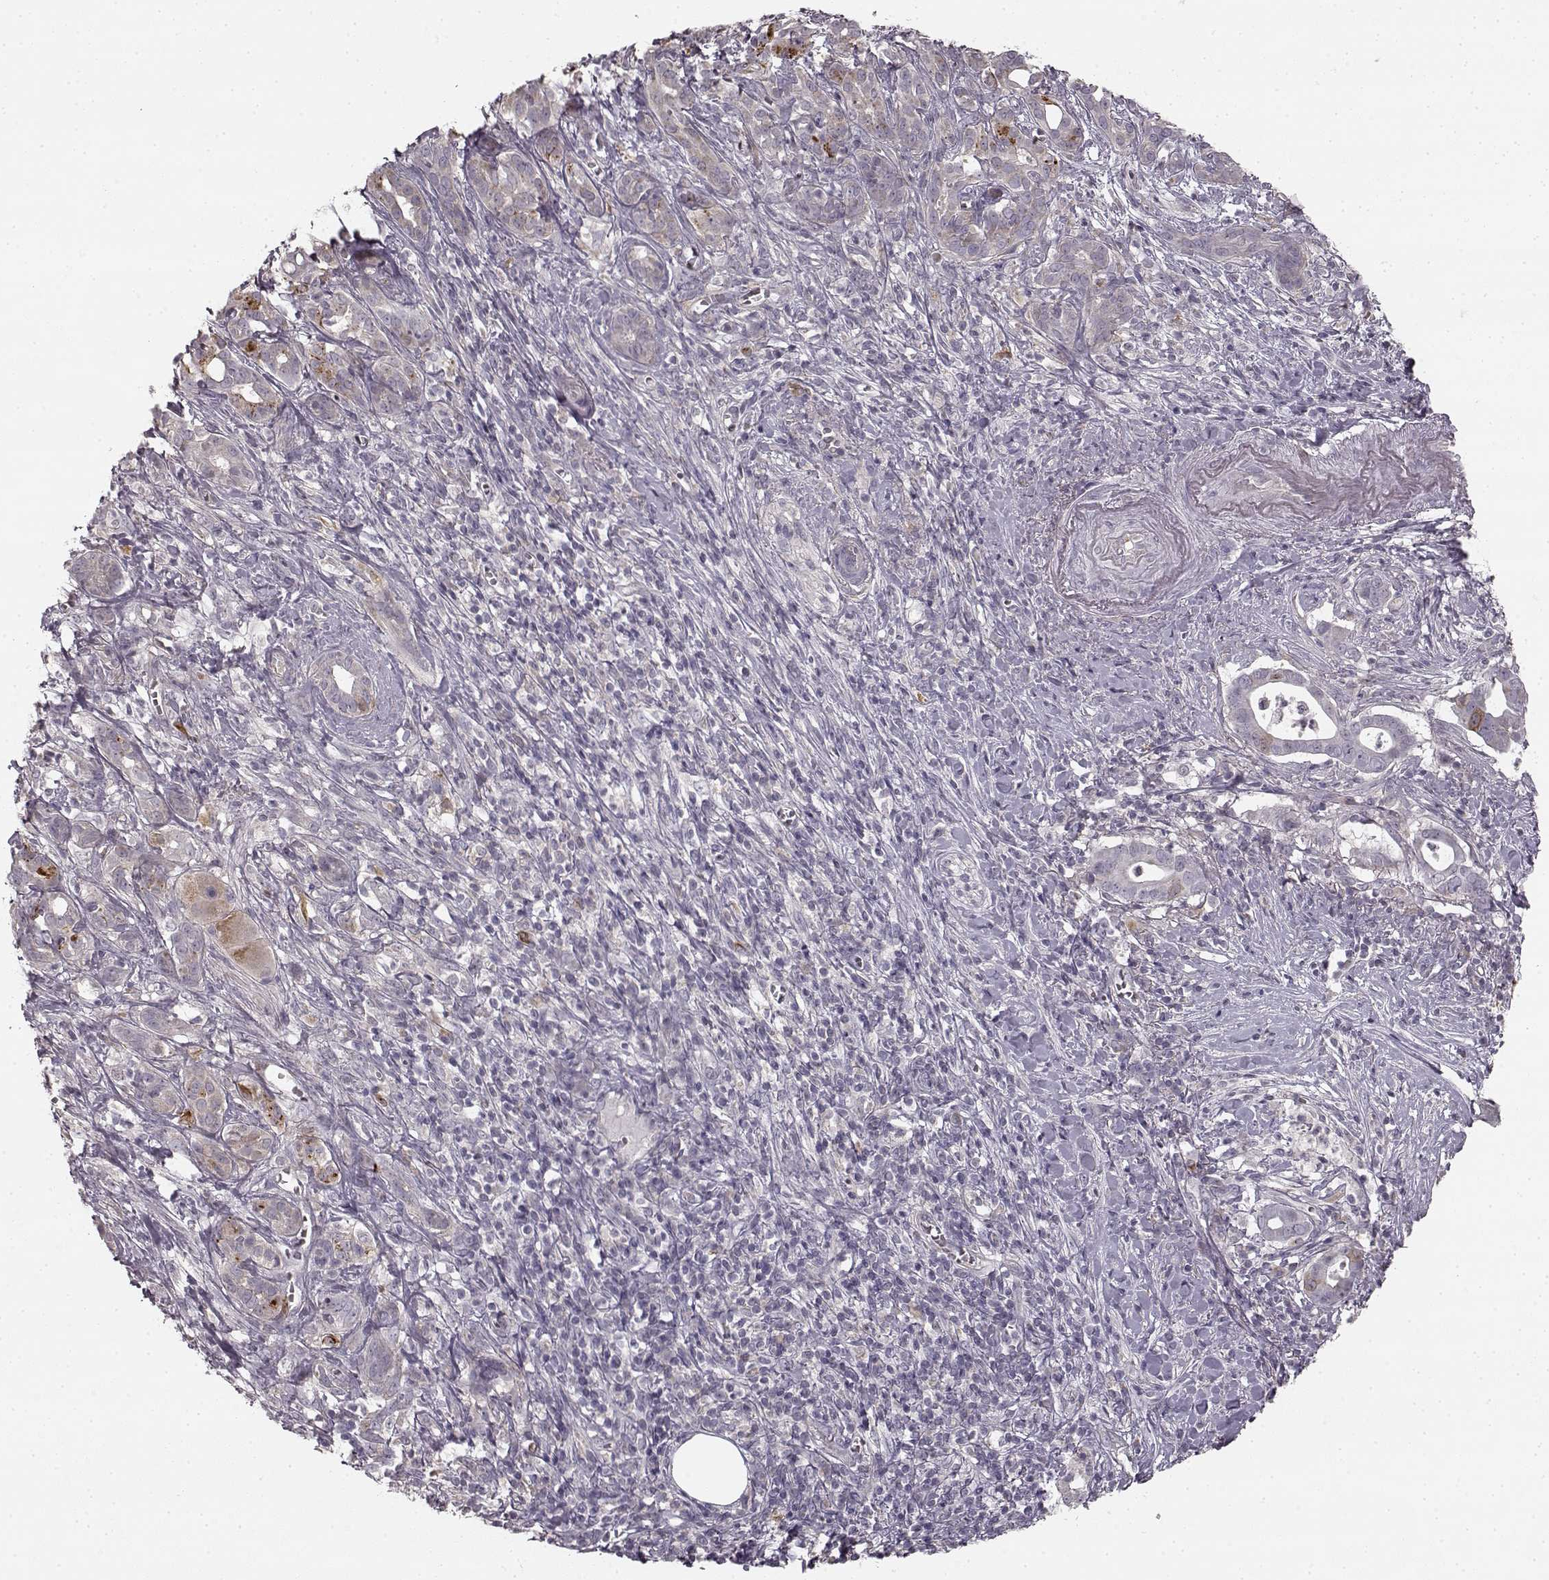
{"staining": {"intensity": "weak", "quantity": "25%-75%", "location": "cytoplasmic/membranous"}, "tissue": "pancreatic cancer", "cell_type": "Tumor cells", "image_type": "cancer", "snomed": [{"axis": "morphology", "description": "Adenocarcinoma, NOS"}, {"axis": "topography", "description": "Pancreas"}], "caption": "A photomicrograph of adenocarcinoma (pancreatic) stained for a protein shows weak cytoplasmic/membranous brown staining in tumor cells.", "gene": "HMMR", "patient": {"sex": "male", "age": 61}}